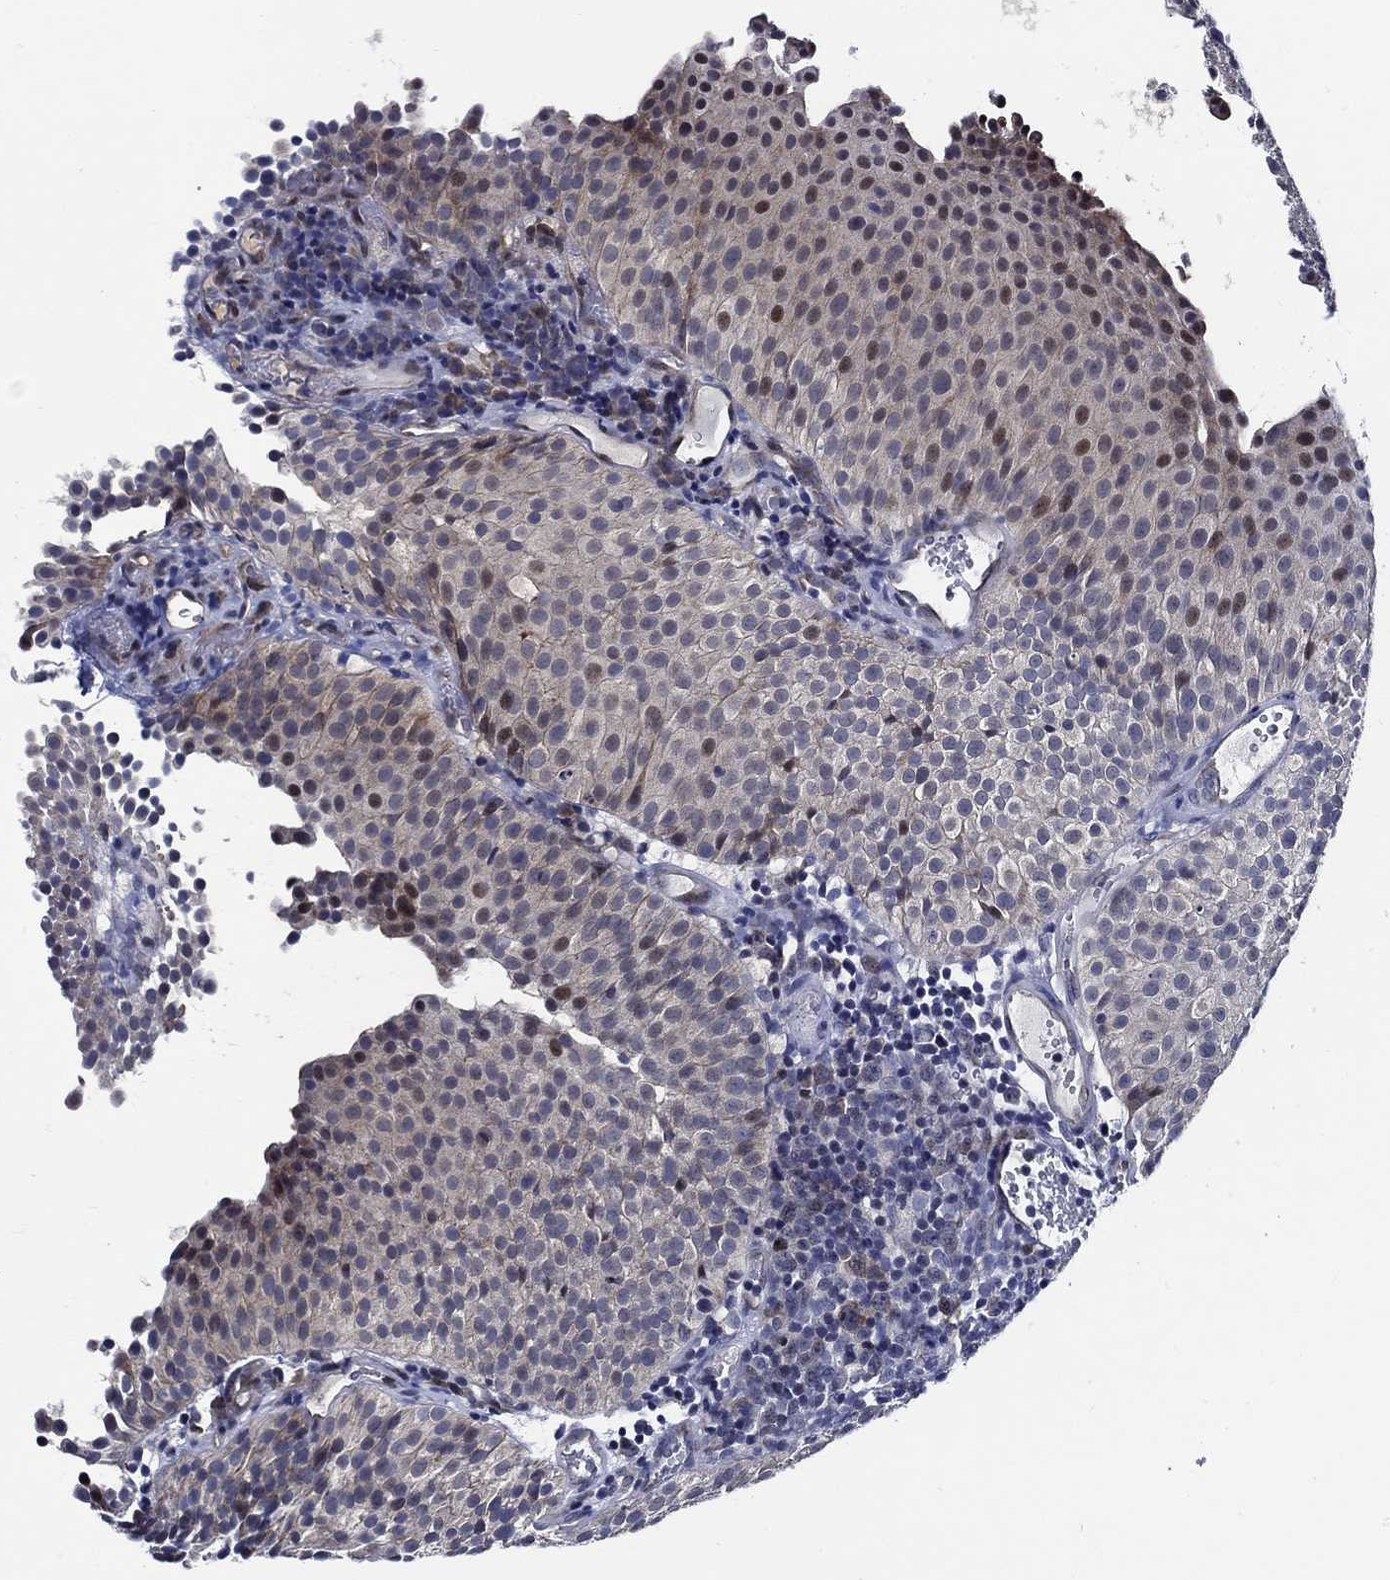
{"staining": {"intensity": "moderate", "quantity": "<25%", "location": "nuclear"}, "tissue": "urothelial cancer", "cell_type": "Tumor cells", "image_type": "cancer", "snomed": [{"axis": "morphology", "description": "Urothelial carcinoma, Low grade"}, {"axis": "topography", "description": "Urinary bladder"}], "caption": "Tumor cells exhibit low levels of moderate nuclear positivity in approximately <25% of cells in low-grade urothelial carcinoma. (Brightfield microscopy of DAB IHC at high magnification).", "gene": "C8orf48", "patient": {"sex": "female", "age": 87}}